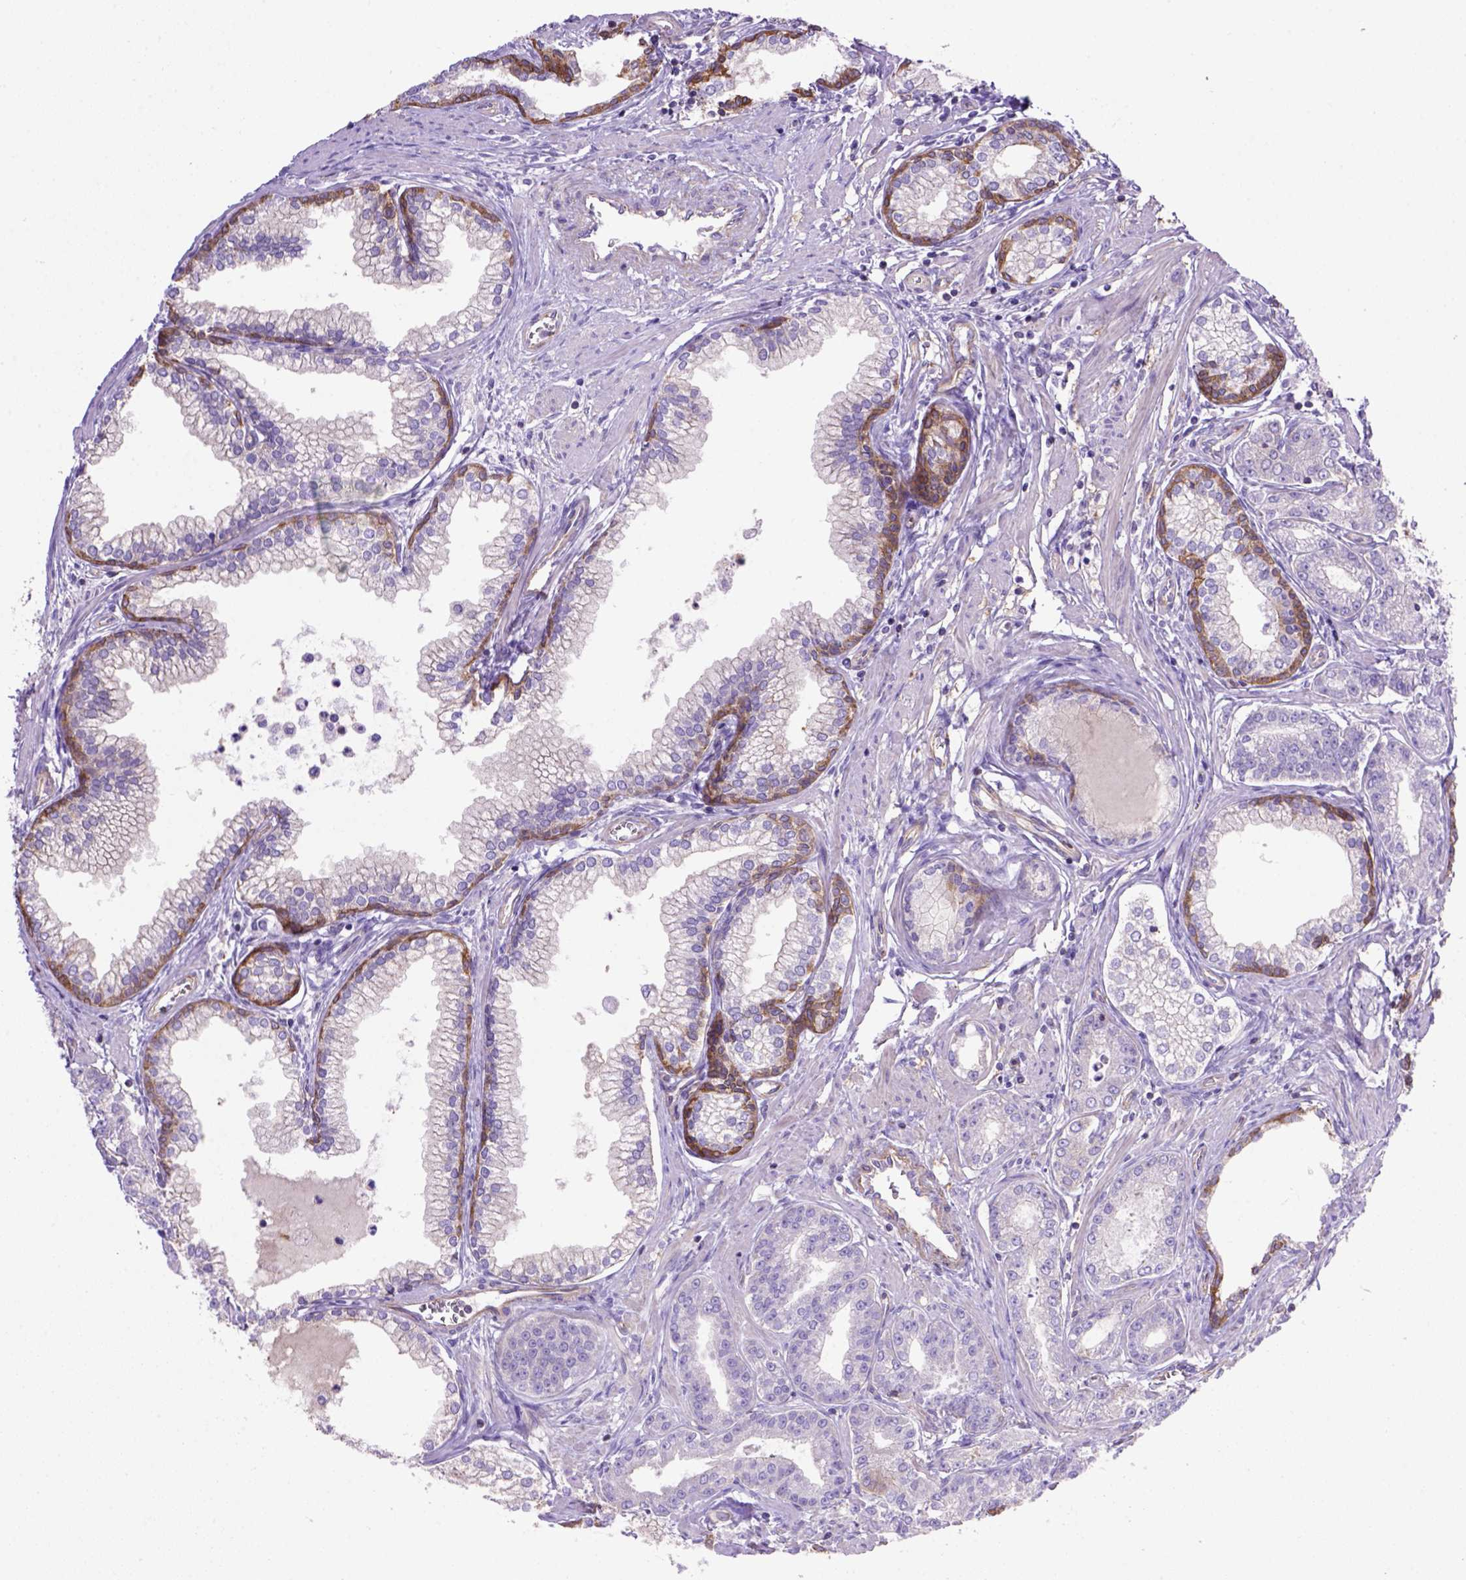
{"staining": {"intensity": "negative", "quantity": "none", "location": "none"}, "tissue": "prostate cancer", "cell_type": "Tumor cells", "image_type": "cancer", "snomed": [{"axis": "morphology", "description": "Adenocarcinoma, NOS"}, {"axis": "topography", "description": "Prostate"}], "caption": "This is an IHC image of prostate adenocarcinoma. There is no expression in tumor cells.", "gene": "PEX12", "patient": {"sex": "male", "age": 71}}